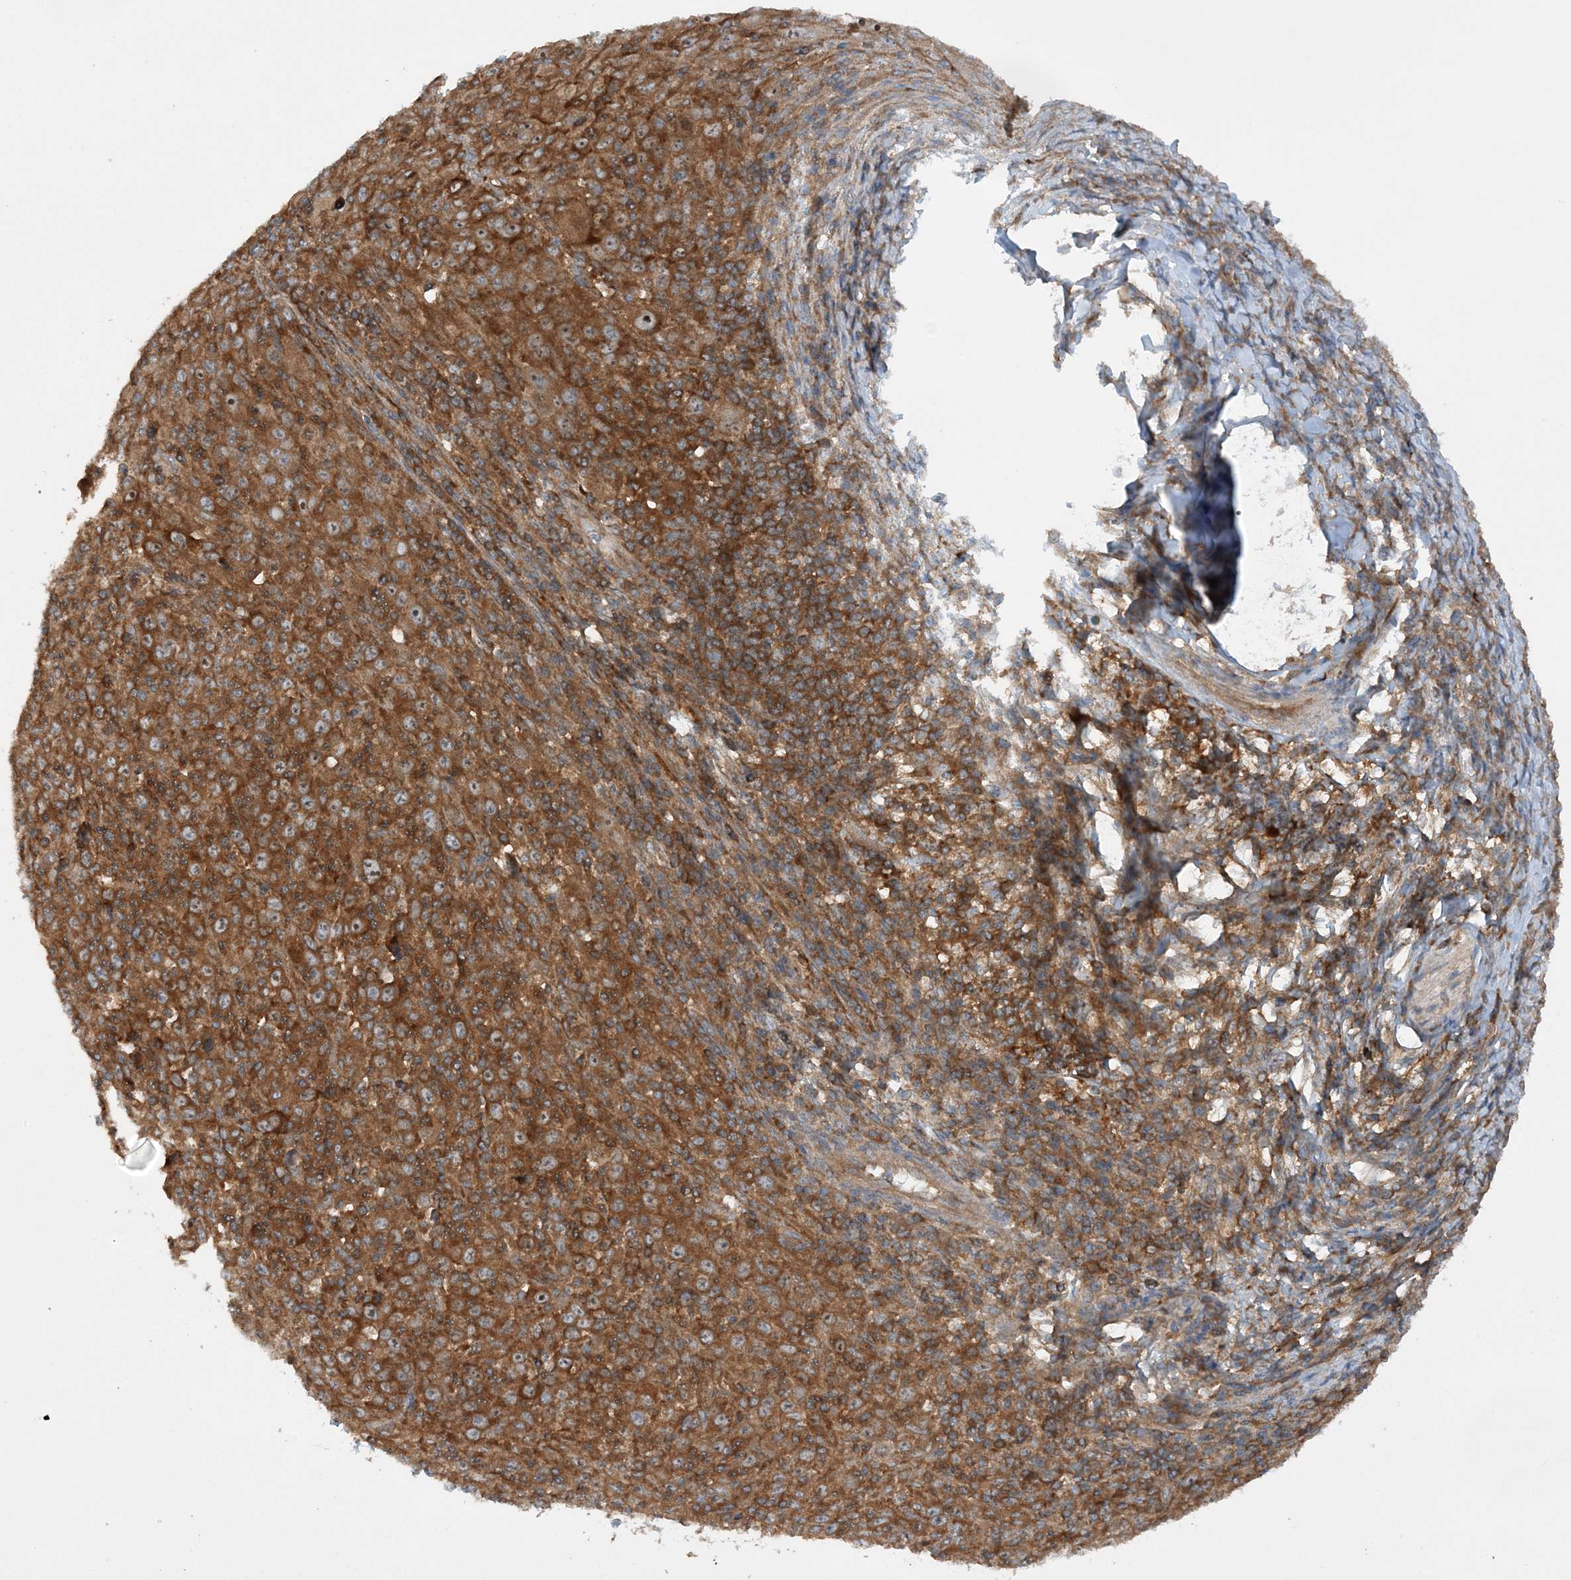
{"staining": {"intensity": "moderate", "quantity": ">75%", "location": "cytoplasmic/membranous"}, "tissue": "melanoma", "cell_type": "Tumor cells", "image_type": "cancer", "snomed": [{"axis": "morphology", "description": "Malignant melanoma, Metastatic site"}, {"axis": "topography", "description": "Skin"}], "caption": "Tumor cells reveal medium levels of moderate cytoplasmic/membranous positivity in approximately >75% of cells in malignant melanoma (metastatic site). Using DAB (brown) and hematoxylin (blue) stains, captured at high magnification using brightfield microscopy.", "gene": "ACAP2", "patient": {"sex": "female", "age": 56}}